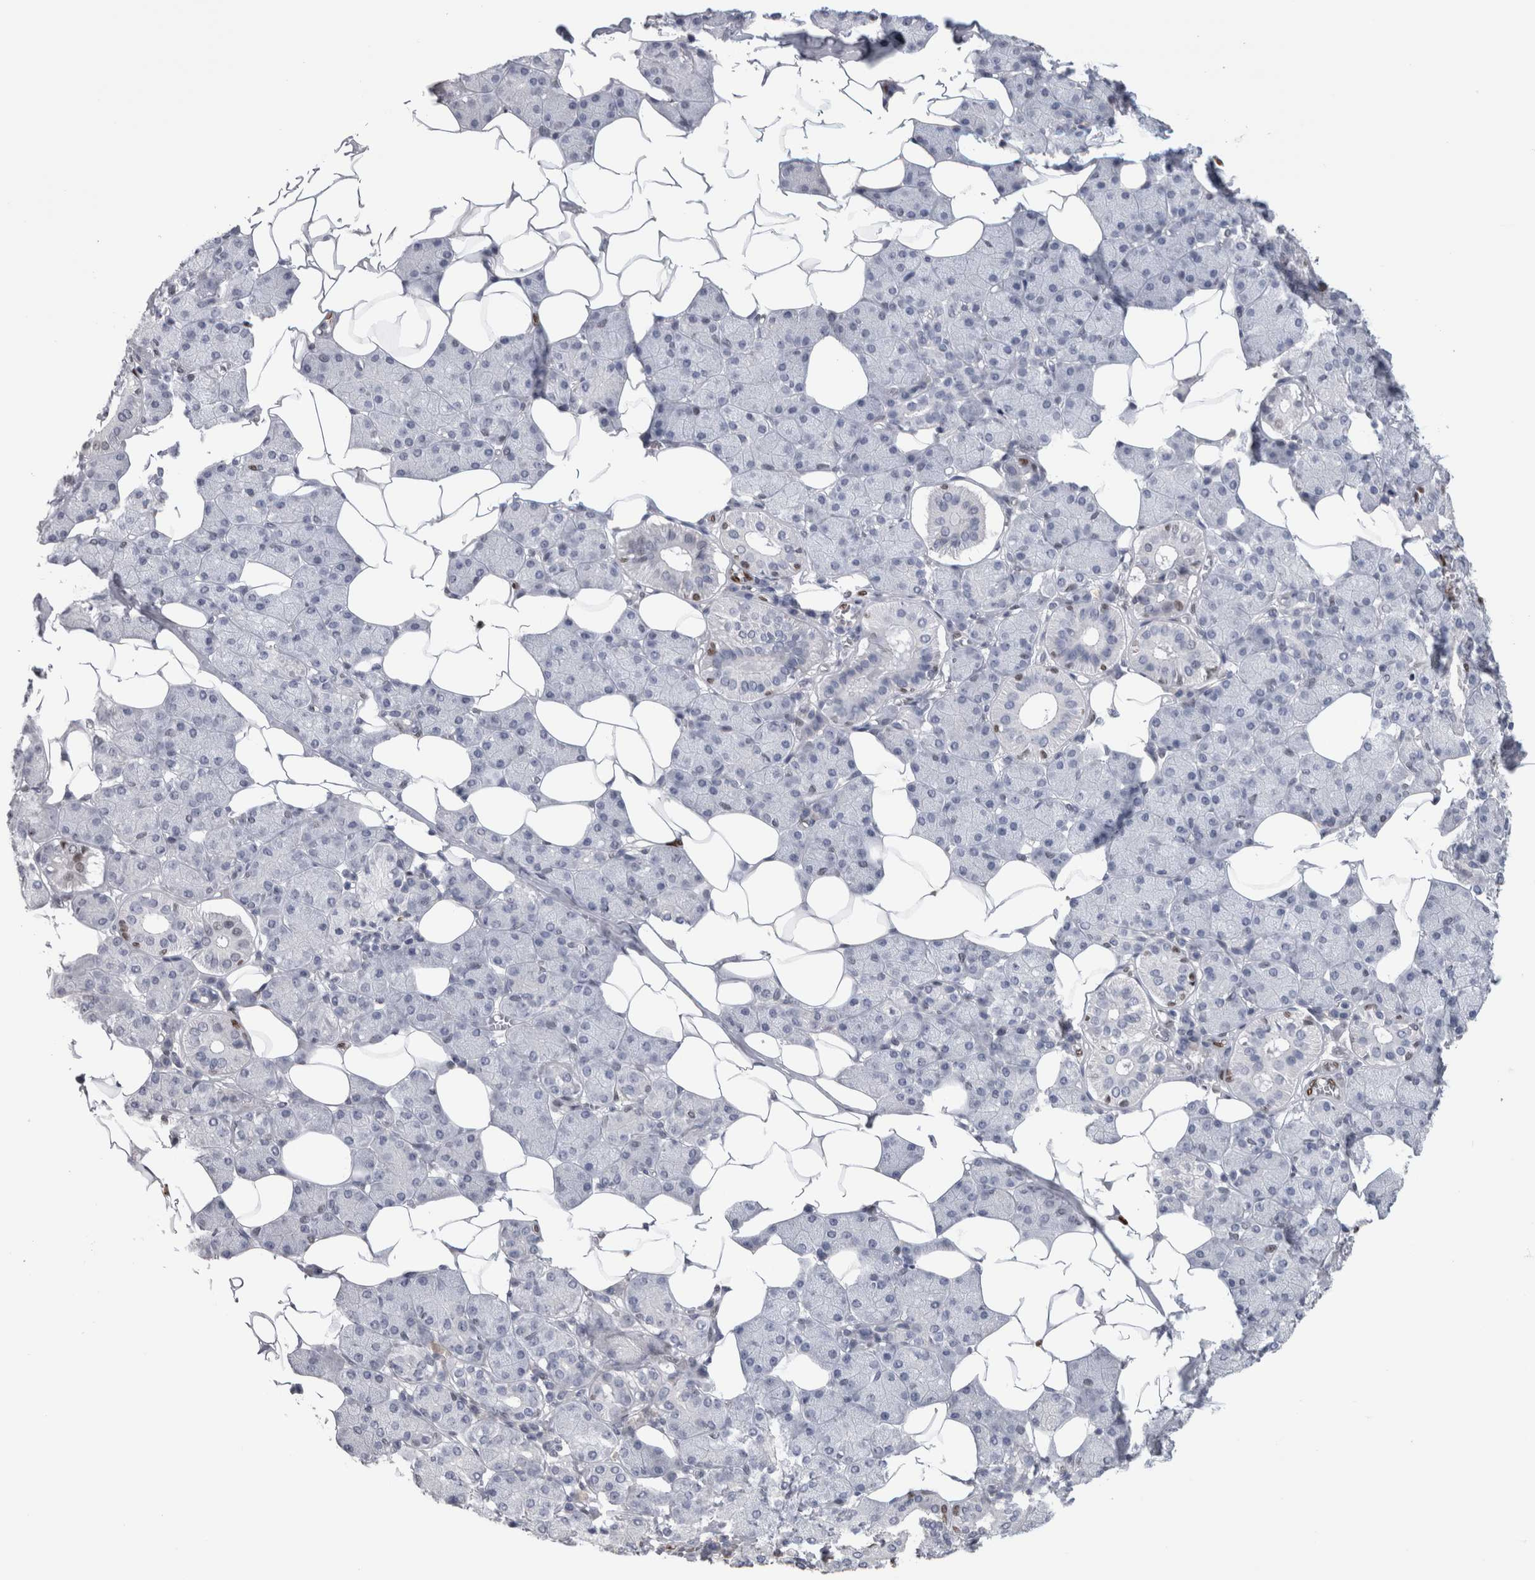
{"staining": {"intensity": "moderate", "quantity": "<25%", "location": "nuclear"}, "tissue": "salivary gland", "cell_type": "Glandular cells", "image_type": "normal", "snomed": [{"axis": "morphology", "description": "Normal tissue, NOS"}, {"axis": "topography", "description": "Salivary gland"}], "caption": "Salivary gland stained for a protein (brown) displays moderate nuclear positive expression in approximately <25% of glandular cells.", "gene": "IL33", "patient": {"sex": "female", "age": 33}}